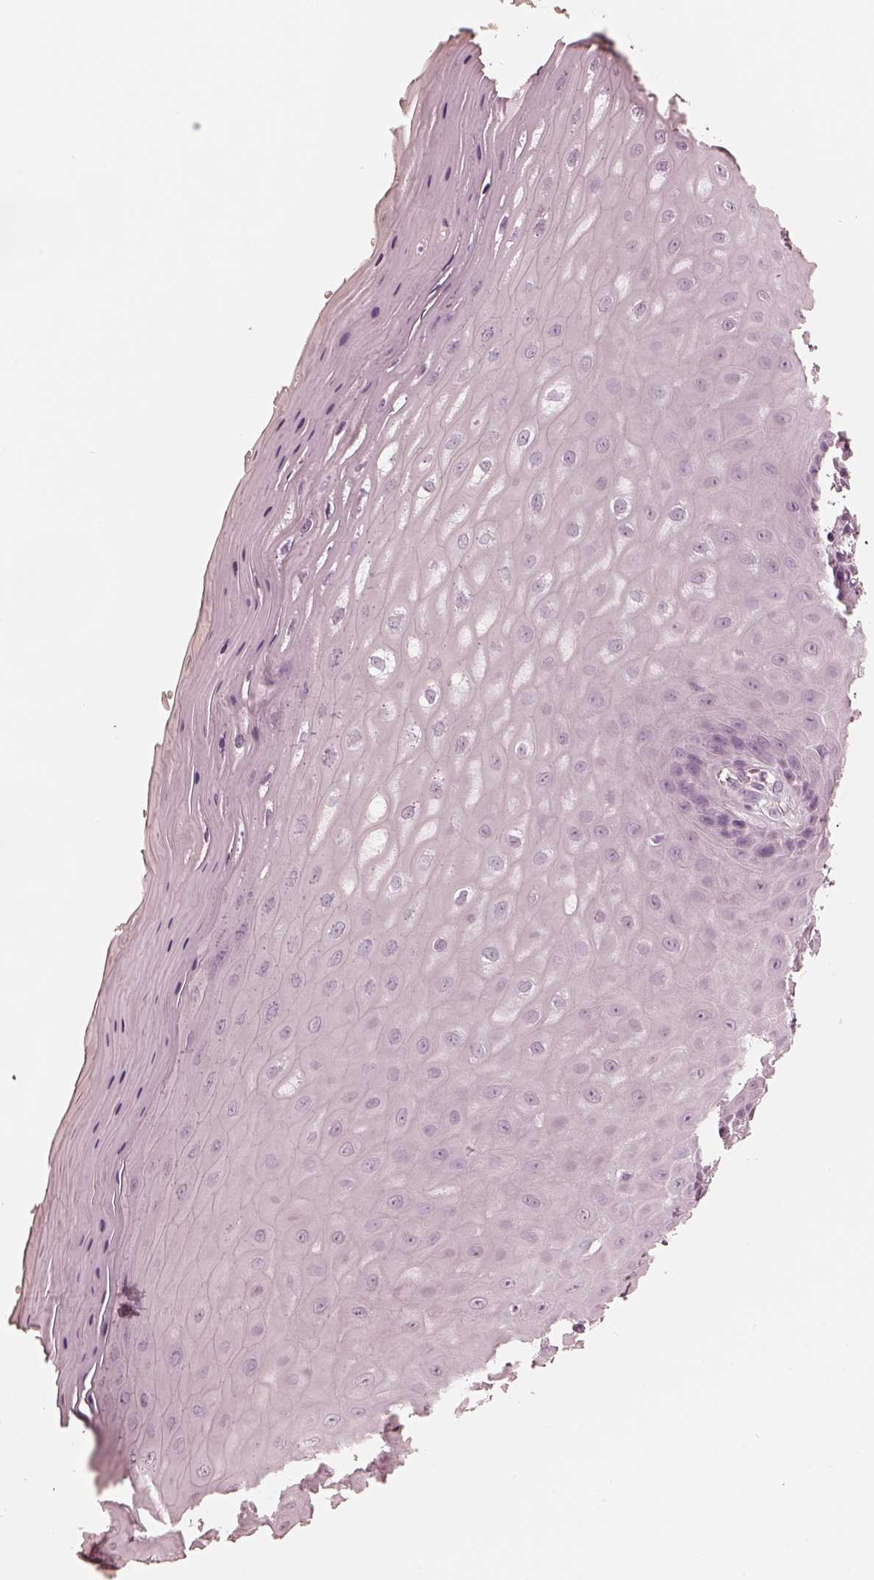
{"staining": {"intensity": "negative", "quantity": "none", "location": "none"}, "tissue": "vagina", "cell_type": "Squamous epithelial cells", "image_type": "normal", "snomed": [{"axis": "morphology", "description": "Normal tissue, NOS"}, {"axis": "topography", "description": "Vagina"}], "caption": "Immunohistochemistry (IHC) micrograph of normal vagina: vagina stained with DAB (3,3'-diaminobenzidine) shows no significant protein positivity in squamous epithelial cells.", "gene": "CALR3", "patient": {"sex": "female", "age": 83}}